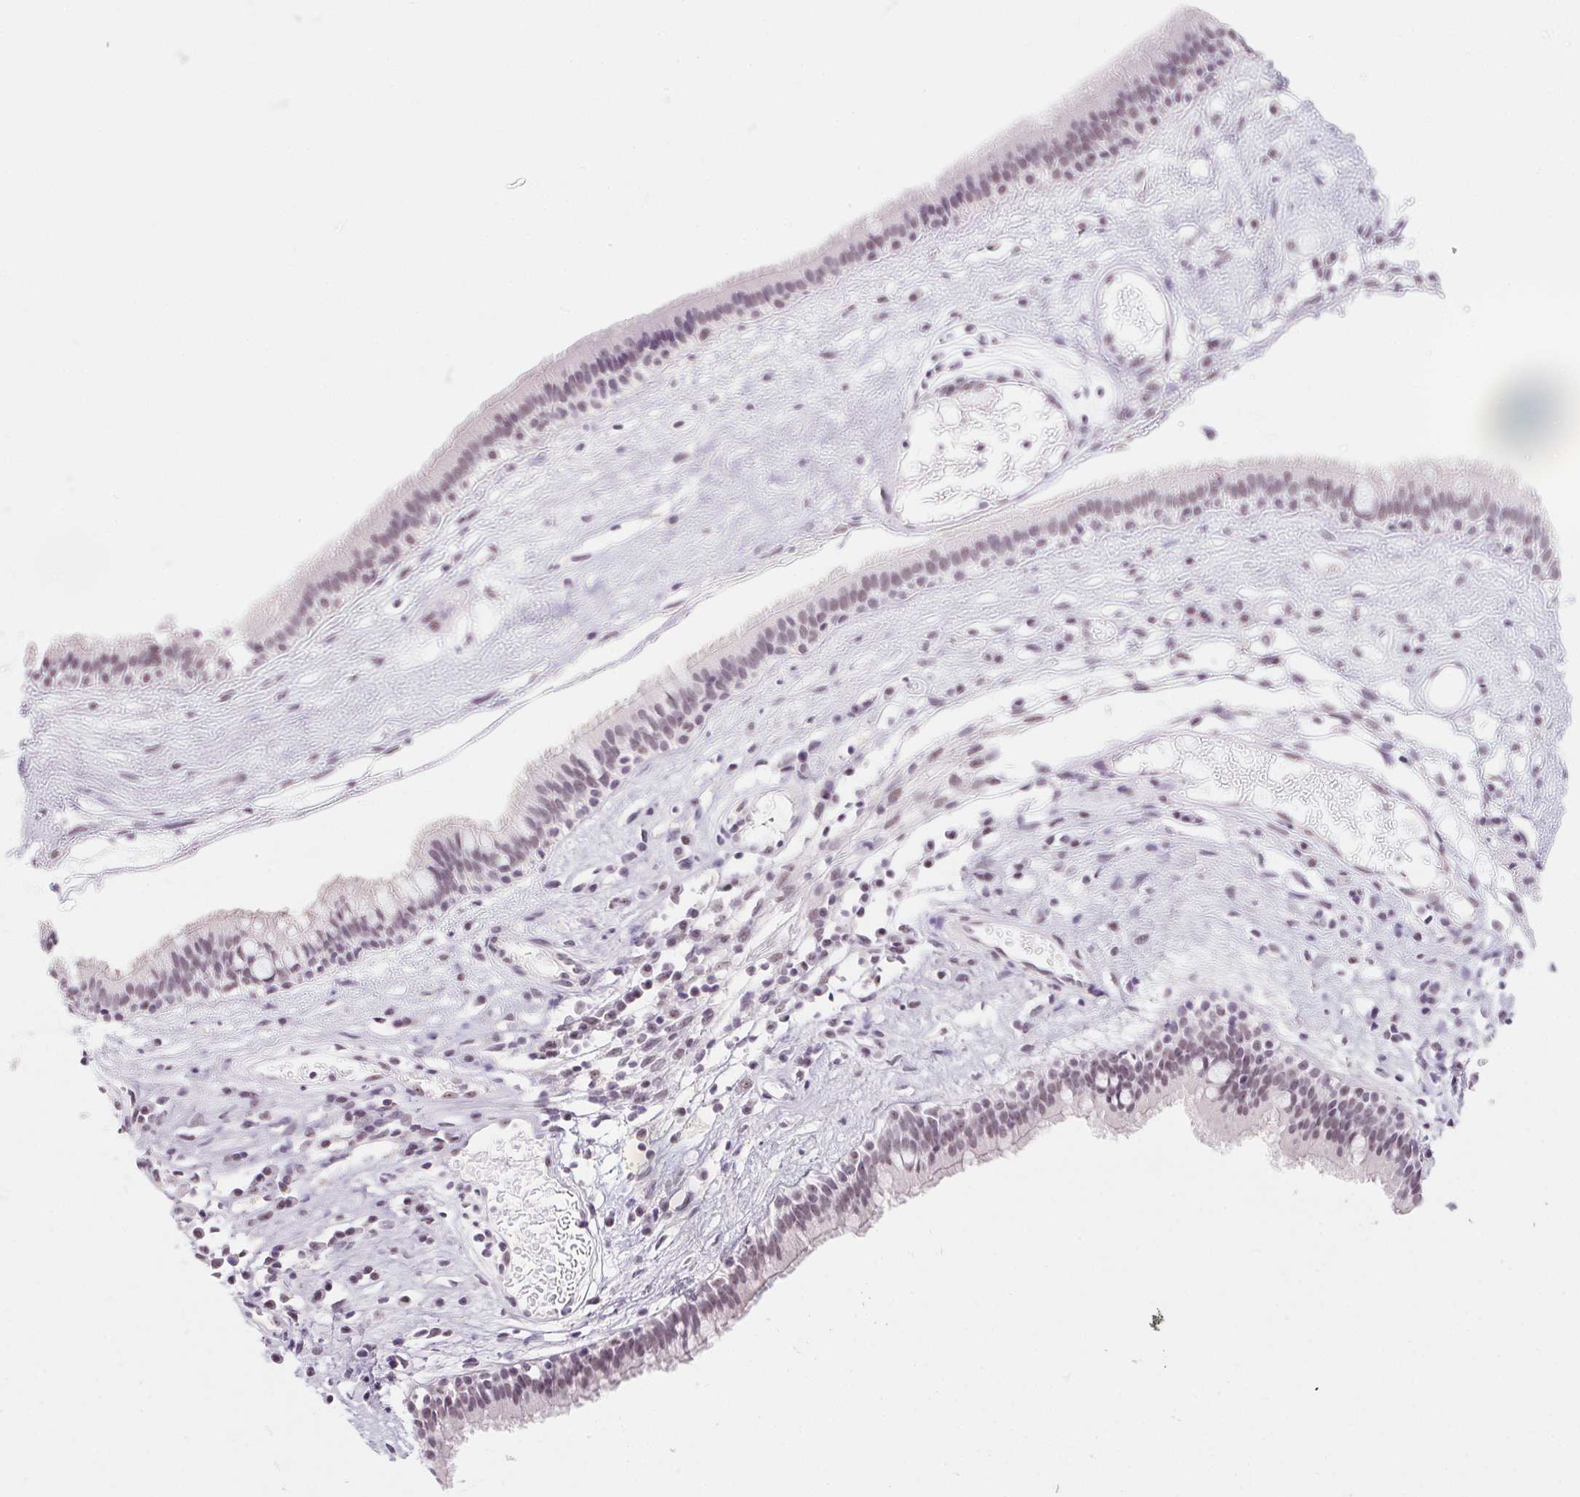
{"staining": {"intensity": "weak", "quantity": "25%-75%", "location": "nuclear"}, "tissue": "nasopharynx", "cell_type": "Respiratory epithelial cells", "image_type": "normal", "snomed": [{"axis": "morphology", "description": "Normal tissue, NOS"}, {"axis": "topography", "description": "Nasopharynx"}], "caption": "Immunohistochemical staining of unremarkable nasopharynx displays 25%-75% levels of weak nuclear protein expression in approximately 25%-75% of respiratory epithelial cells.", "gene": "ZIC4", "patient": {"sex": "male", "age": 24}}